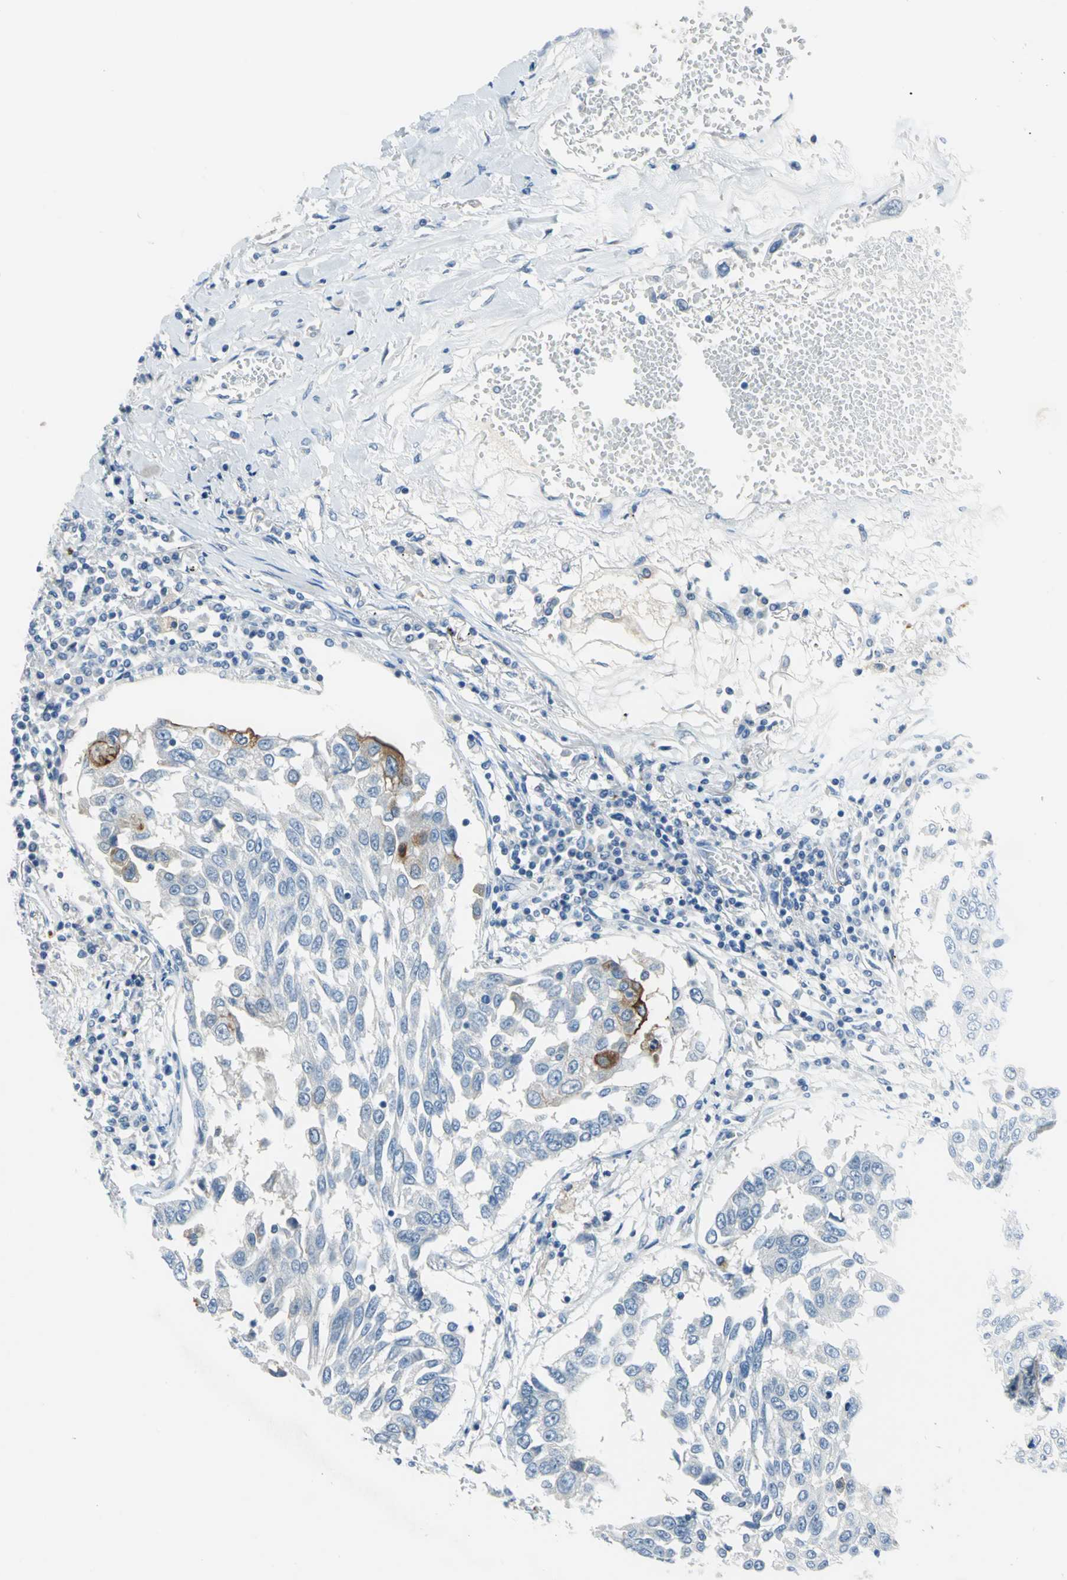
{"staining": {"intensity": "moderate", "quantity": "<25%", "location": "cytoplasmic/membranous"}, "tissue": "lung cancer", "cell_type": "Tumor cells", "image_type": "cancer", "snomed": [{"axis": "morphology", "description": "Squamous cell carcinoma, NOS"}, {"axis": "topography", "description": "Lung"}], "caption": "Lung cancer stained with a protein marker shows moderate staining in tumor cells.", "gene": "MUC4", "patient": {"sex": "male", "age": 71}}